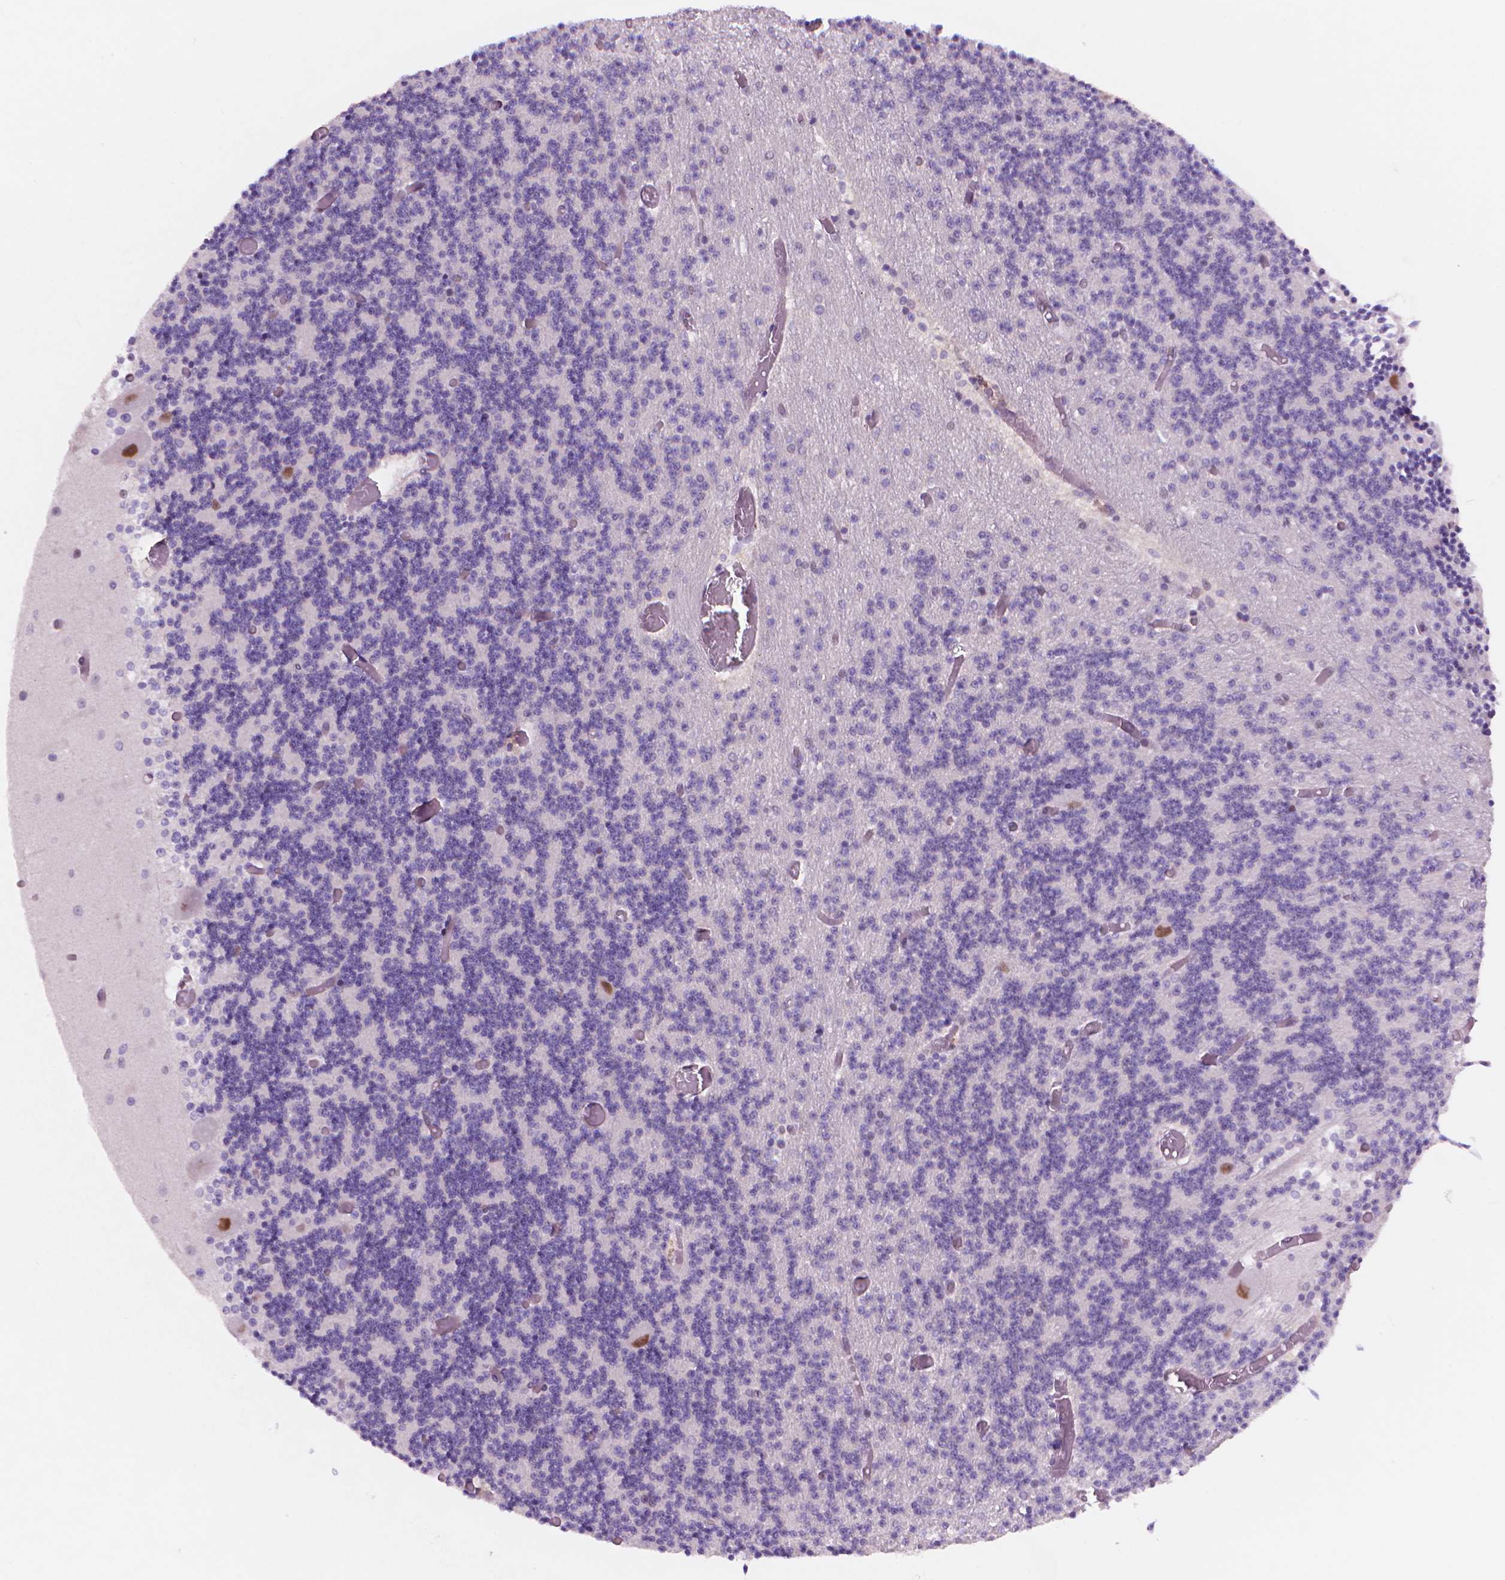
{"staining": {"intensity": "negative", "quantity": "none", "location": "none"}, "tissue": "cerebellum", "cell_type": "Cells in granular layer", "image_type": "normal", "snomed": [{"axis": "morphology", "description": "Normal tissue, NOS"}, {"axis": "topography", "description": "Cerebellum"}], "caption": "The IHC histopathology image has no significant expression in cells in granular layer of cerebellum. (DAB (3,3'-diaminobenzidine) immunohistochemistry, high magnification).", "gene": "POLR3D", "patient": {"sex": "female", "age": 28}}